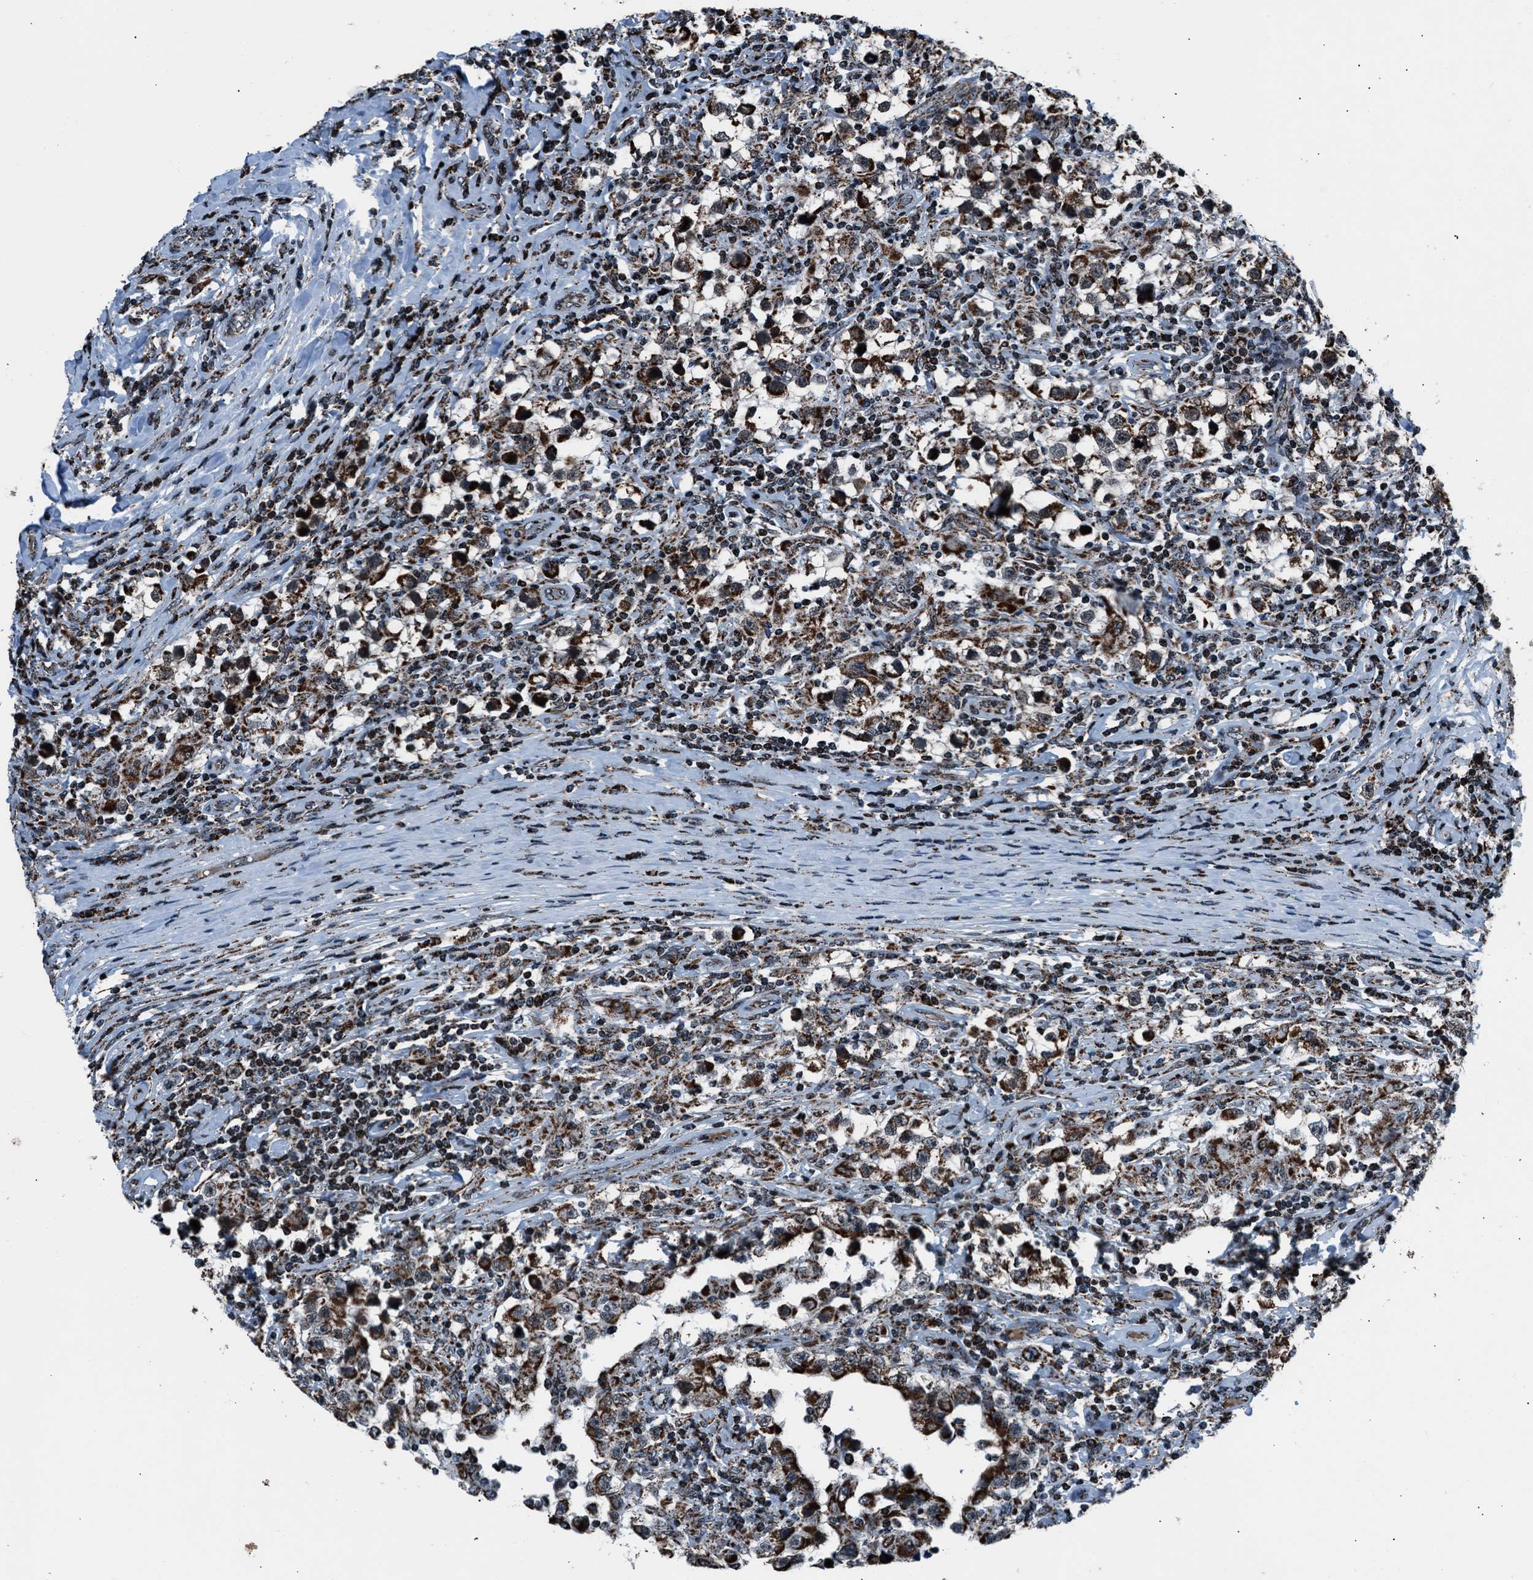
{"staining": {"intensity": "strong", "quantity": ">75%", "location": "cytoplasmic/membranous"}, "tissue": "testis cancer", "cell_type": "Tumor cells", "image_type": "cancer", "snomed": [{"axis": "morphology", "description": "Carcinoma, Embryonal, NOS"}, {"axis": "topography", "description": "Testis"}], "caption": "Testis cancer tissue exhibits strong cytoplasmic/membranous expression in about >75% of tumor cells", "gene": "MORC3", "patient": {"sex": "male", "age": 21}}